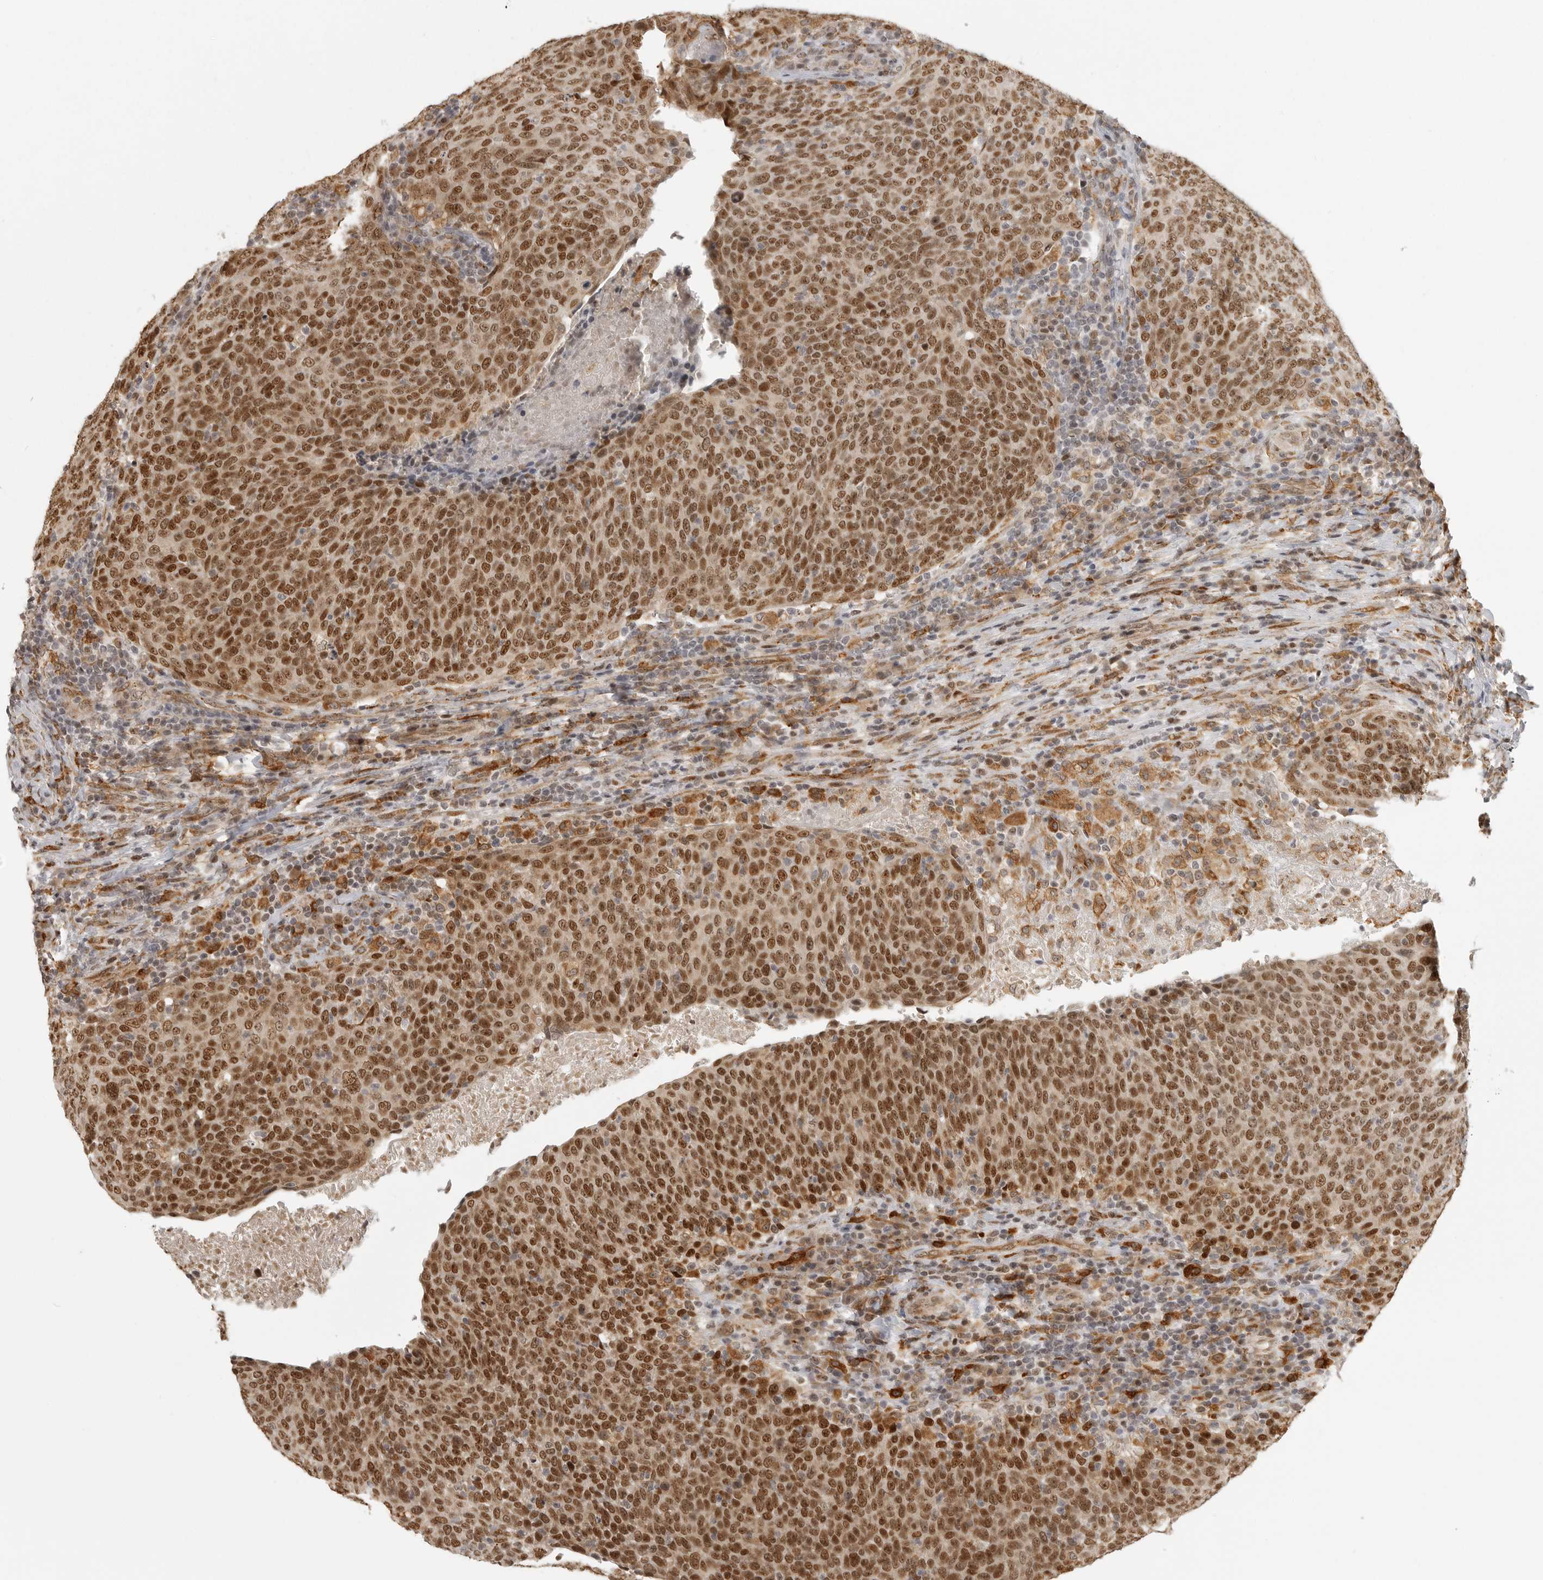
{"staining": {"intensity": "moderate", "quantity": ">75%", "location": "nuclear"}, "tissue": "head and neck cancer", "cell_type": "Tumor cells", "image_type": "cancer", "snomed": [{"axis": "morphology", "description": "Squamous cell carcinoma, NOS"}, {"axis": "morphology", "description": "Squamous cell carcinoma, metastatic, NOS"}, {"axis": "topography", "description": "Lymph node"}, {"axis": "topography", "description": "Head-Neck"}], "caption": "Protein staining shows moderate nuclear positivity in about >75% of tumor cells in head and neck cancer (squamous cell carcinoma). (IHC, brightfield microscopy, high magnification).", "gene": "ISG20L2", "patient": {"sex": "male", "age": 62}}